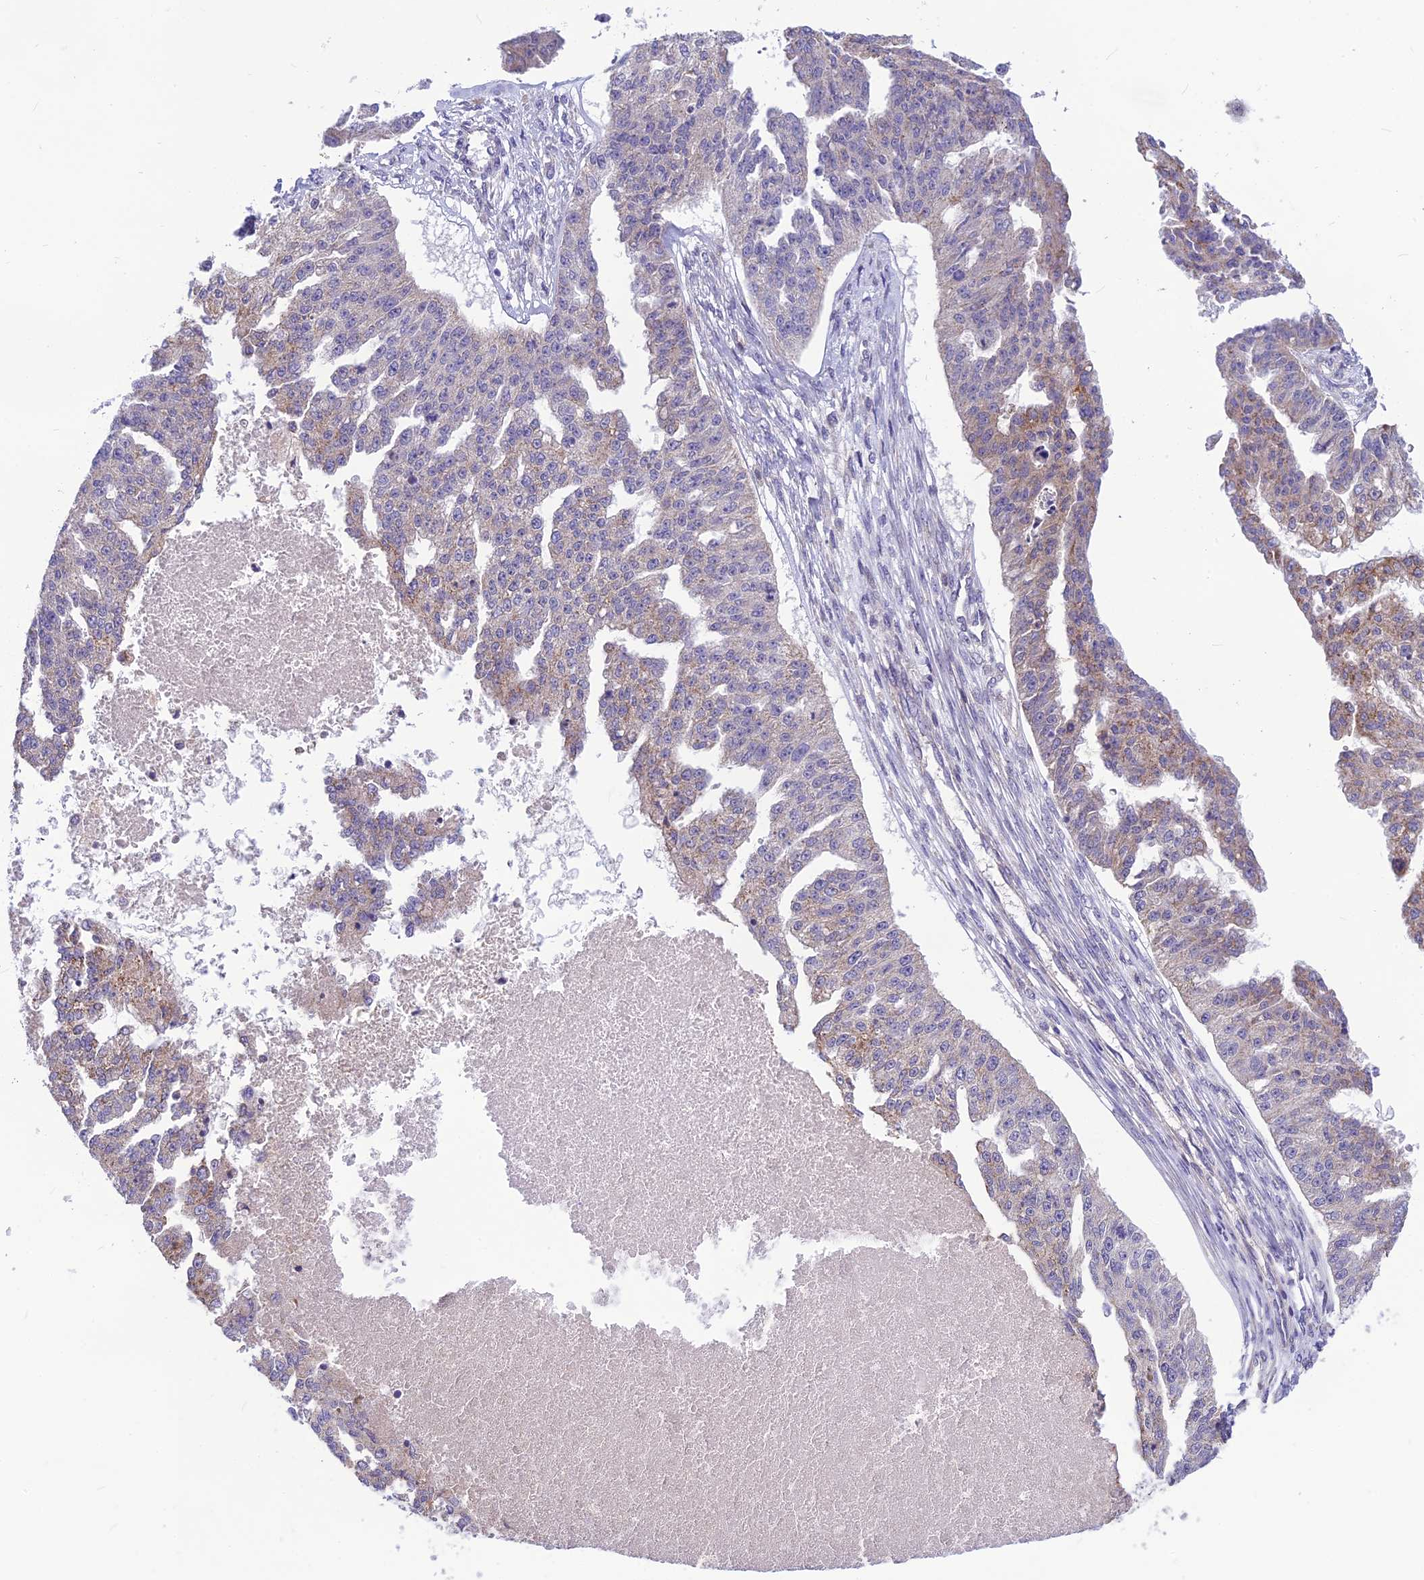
{"staining": {"intensity": "weak", "quantity": "<25%", "location": "cytoplasmic/membranous"}, "tissue": "ovarian cancer", "cell_type": "Tumor cells", "image_type": "cancer", "snomed": [{"axis": "morphology", "description": "Cystadenocarcinoma, serous, NOS"}, {"axis": "topography", "description": "Ovary"}], "caption": "Human serous cystadenocarcinoma (ovarian) stained for a protein using IHC shows no positivity in tumor cells.", "gene": "PTCD2", "patient": {"sex": "female", "age": 58}}